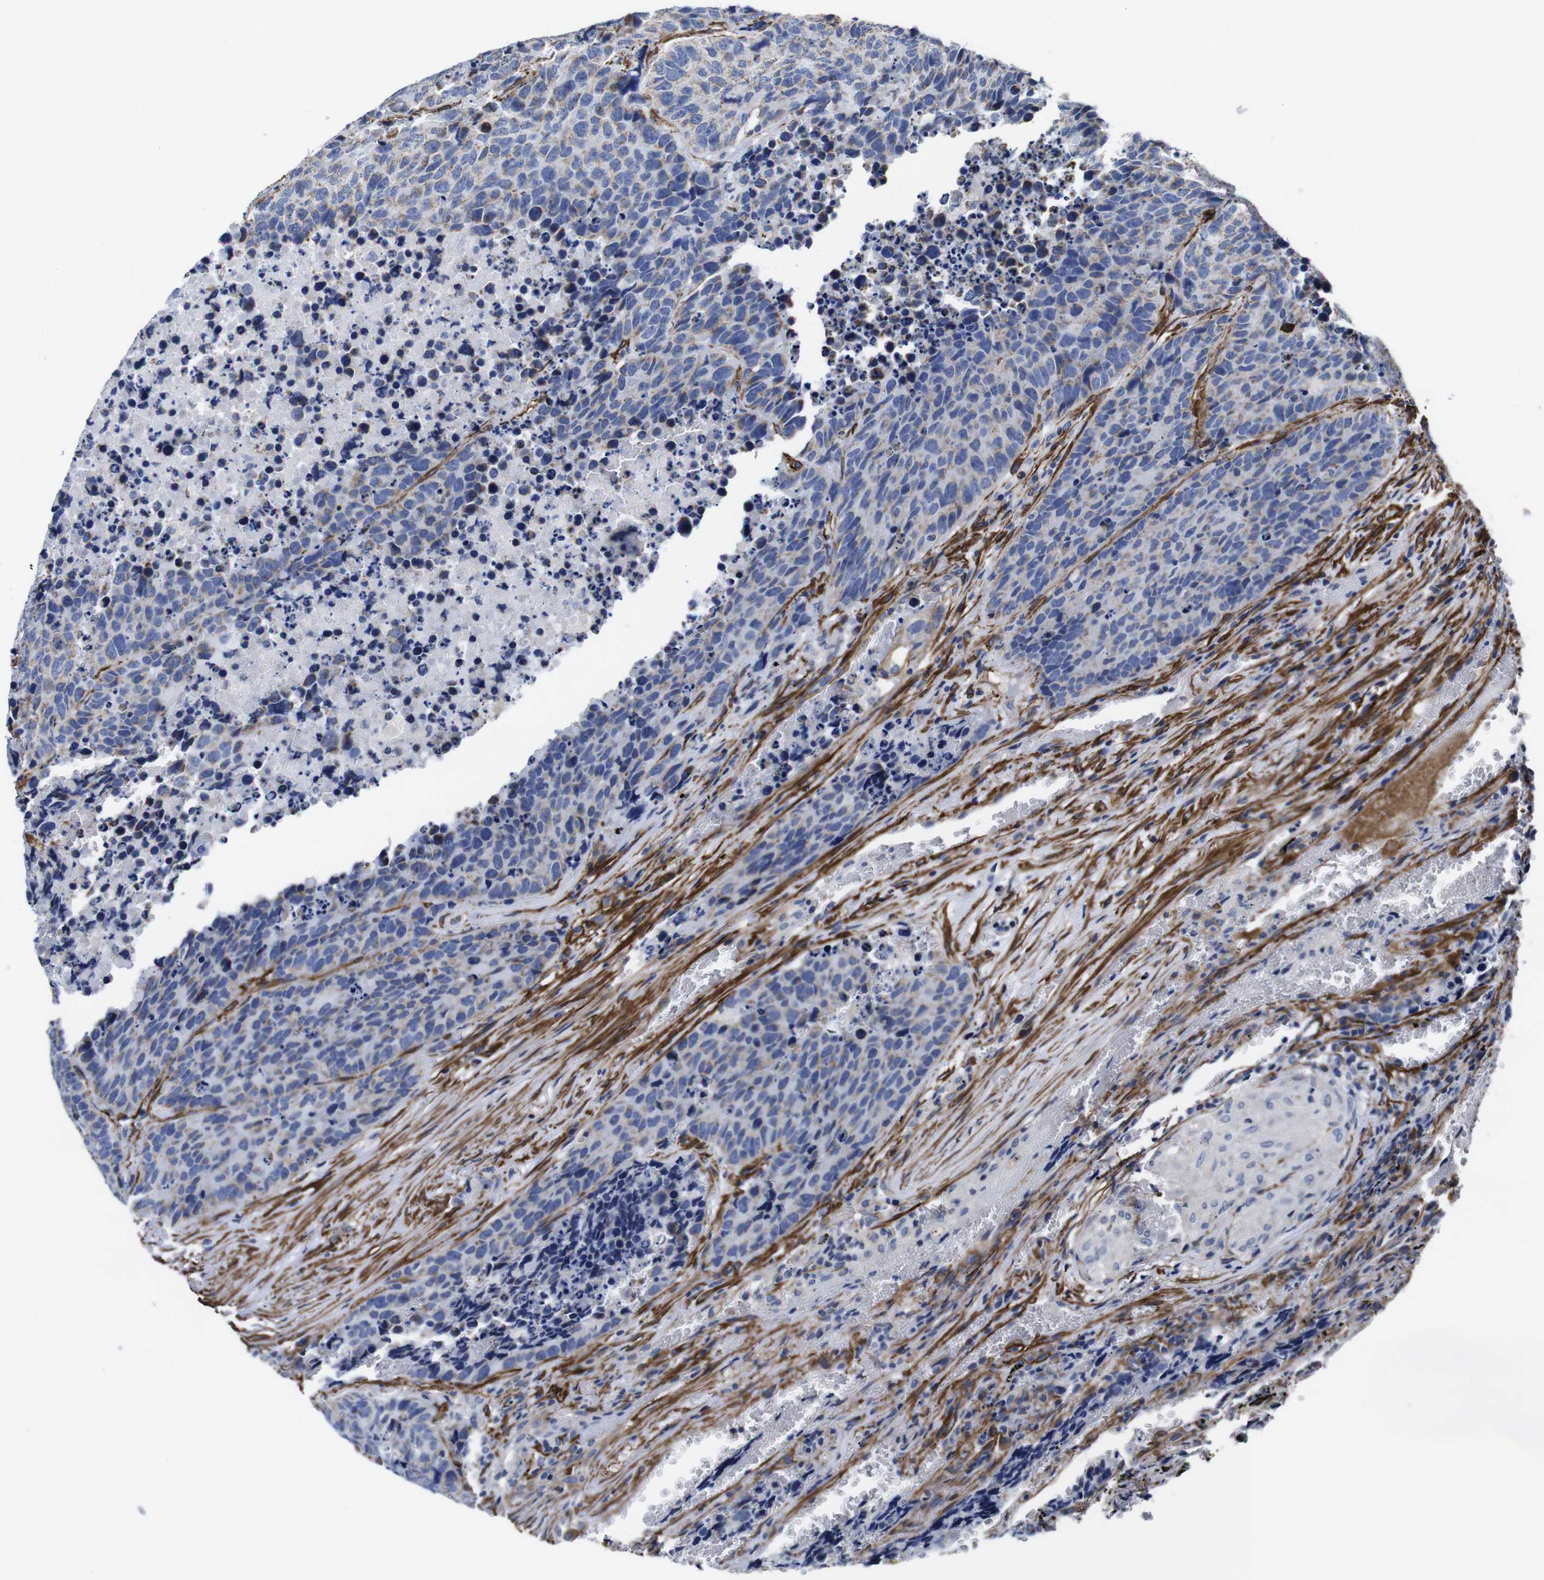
{"staining": {"intensity": "weak", "quantity": "<25%", "location": "cytoplasmic/membranous"}, "tissue": "carcinoid", "cell_type": "Tumor cells", "image_type": "cancer", "snomed": [{"axis": "morphology", "description": "Carcinoid, malignant, NOS"}, {"axis": "topography", "description": "Lung"}], "caption": "Carcinoid was stained to show a protein in brown. There is no significant staining in tumor cells.", "gene": "WNT10A", "patient": {"sex": "male", "age": 60}}